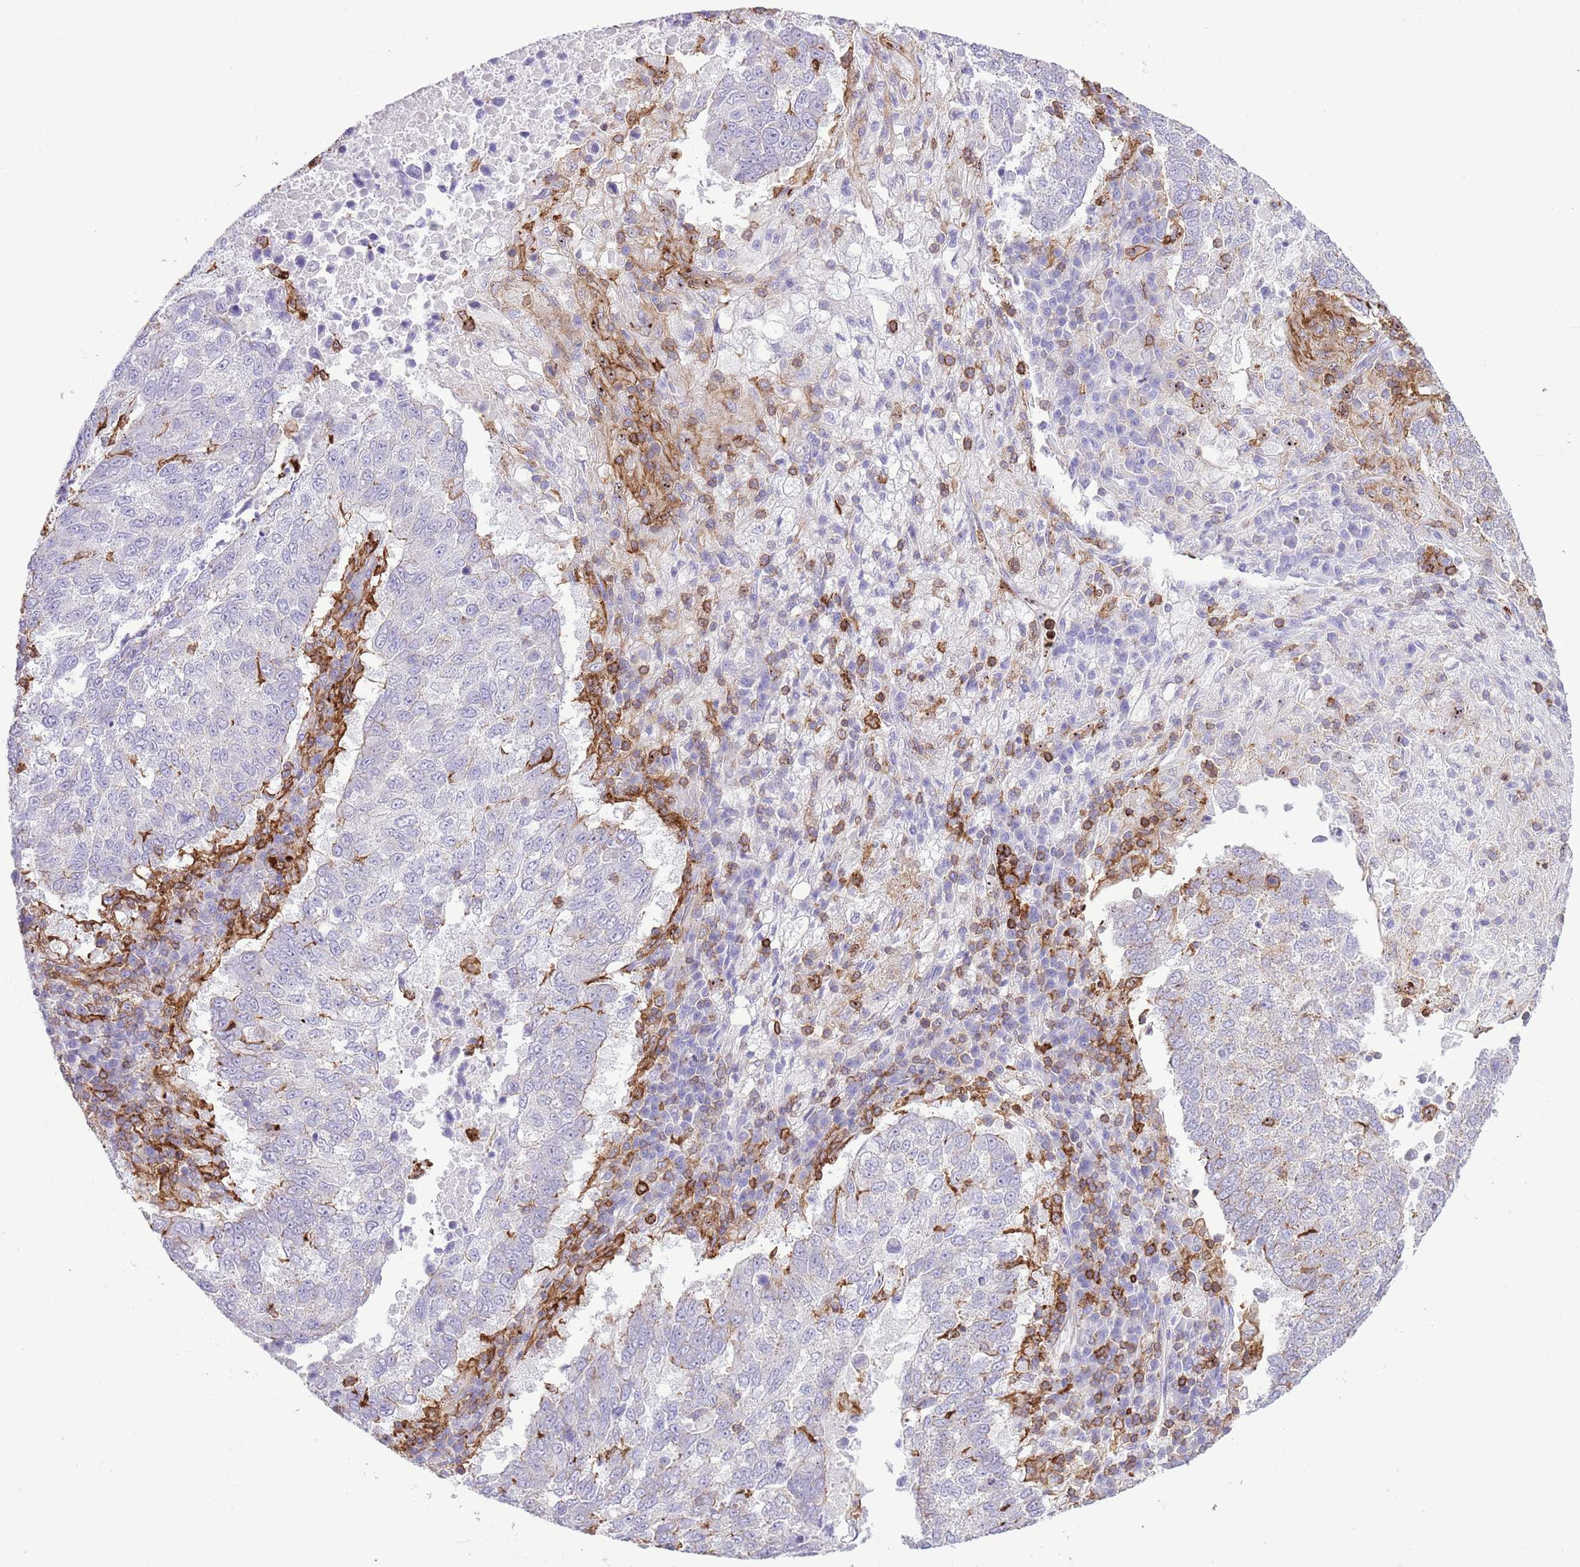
{"staining": {"intensity": "negative", "quantity": "none", "location": "none"}, "tissue": "lung cancer", "cell_type": "Tumor cells", "image_type": "cancer", "snomed": [{"axis": "morphology", "description": "Squamous cell carcinoma, NOS"}, {"axis": "topography", "description": "Lung"}], "caption": "DAB (3,3'-diaminobenzidine) immunohistochemical staining of lung cancer (squamous cell carcinoma) displays no significant expression in tumor cells.", "gene": "EFHD2", "patient": {"sex": "male", "age": 73}}